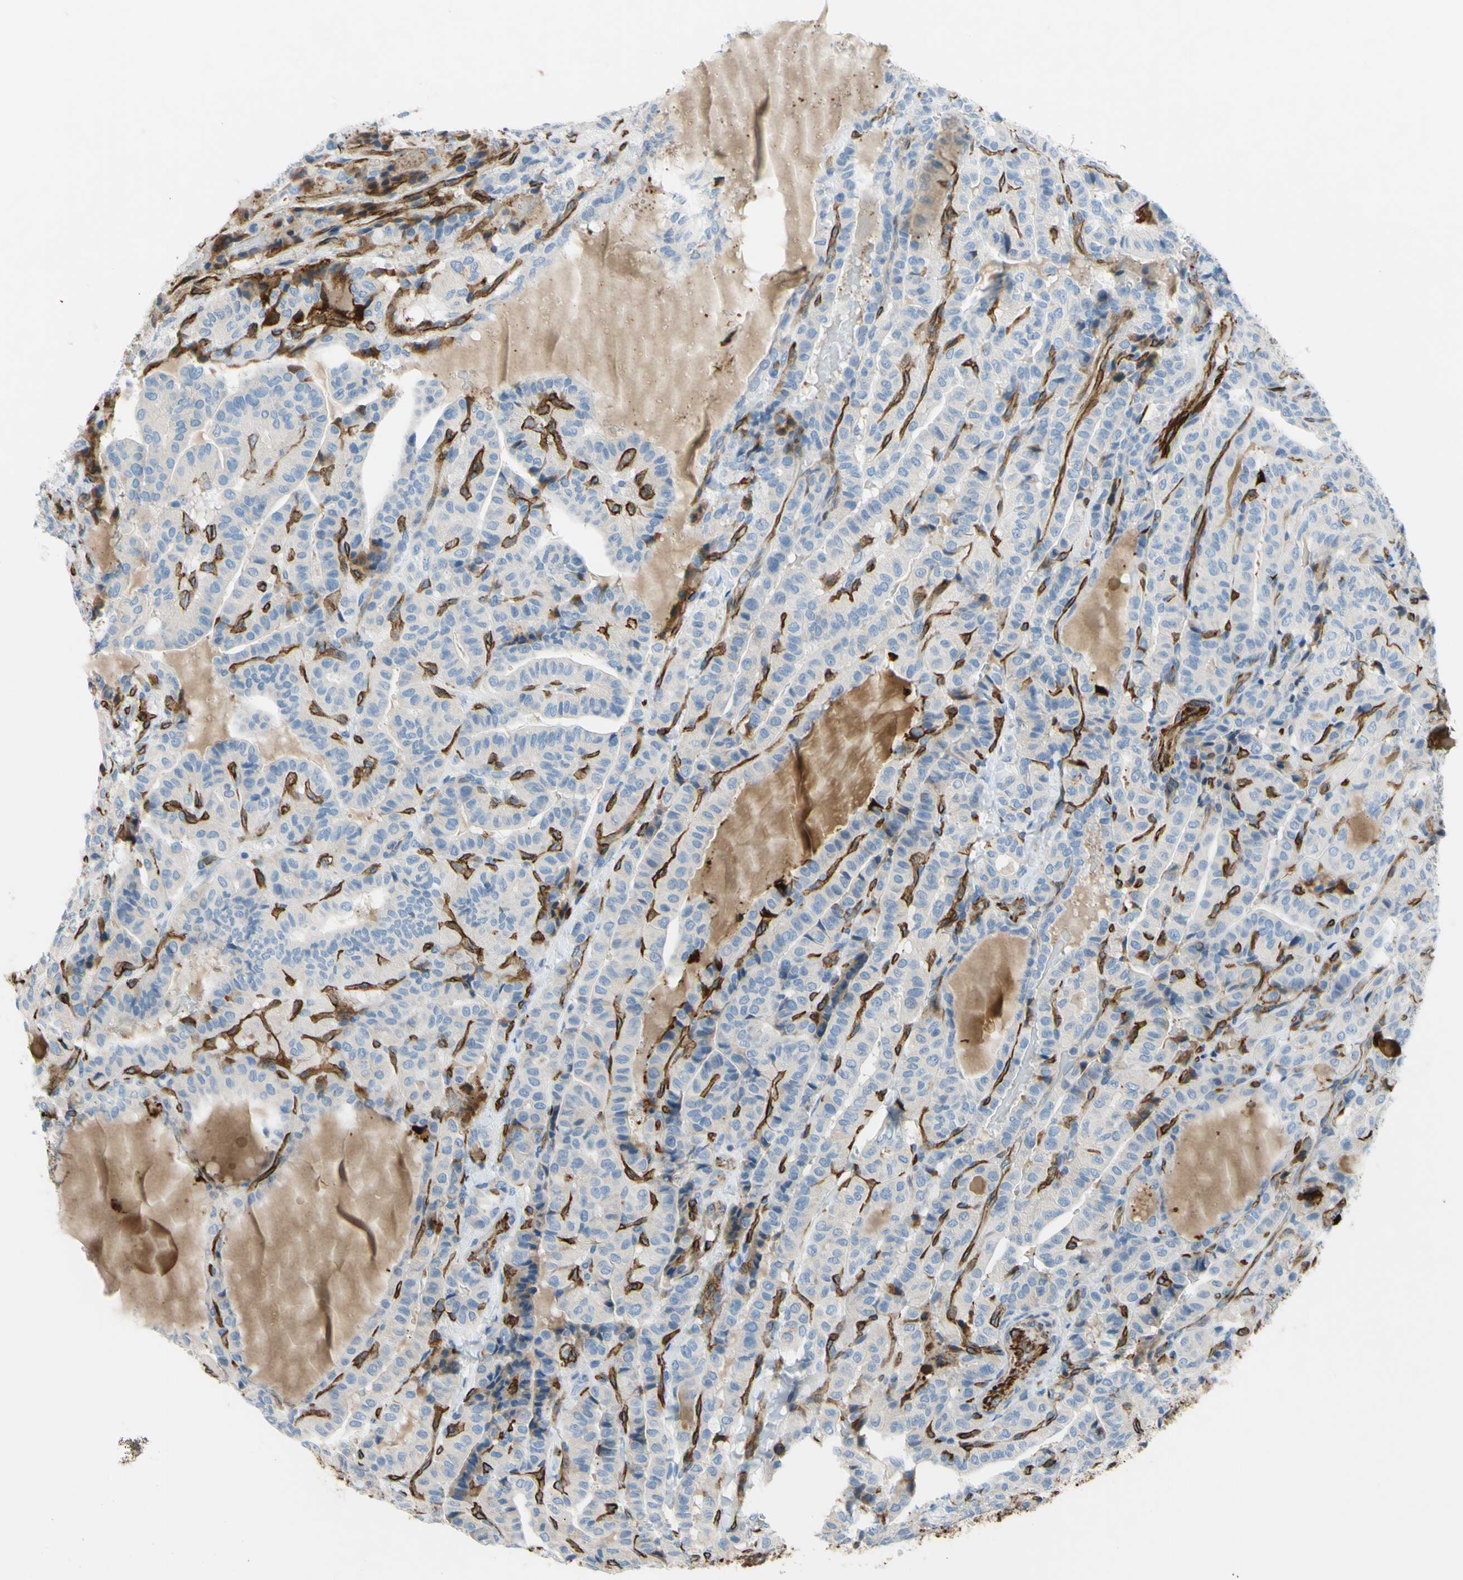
{"staining": {"intensity": "negative", "quantity": "none", "location": "none"}, "tissue": "thyroid cancer", "cell_type": "Tumor cells", "image_type": "cancer", "snomed": [{"axis": "morphology", "description": "Papillary adenocarcinoma, NOS"}, {"axis": "topography", "description": "Thyroid gland"}], "caption": "A micrograph of human thyroid cancer (papillary adenocarcinoma) is negative for staining in tumor cells. (Stains: DAB (3,3'-diaminobenzidine) IHC with hematoxylin counter stain, Microscopy: brightfield microscopy at high magnification).", "gene": "PRRG2", "patient": {"sex": "male", "age": 77}}